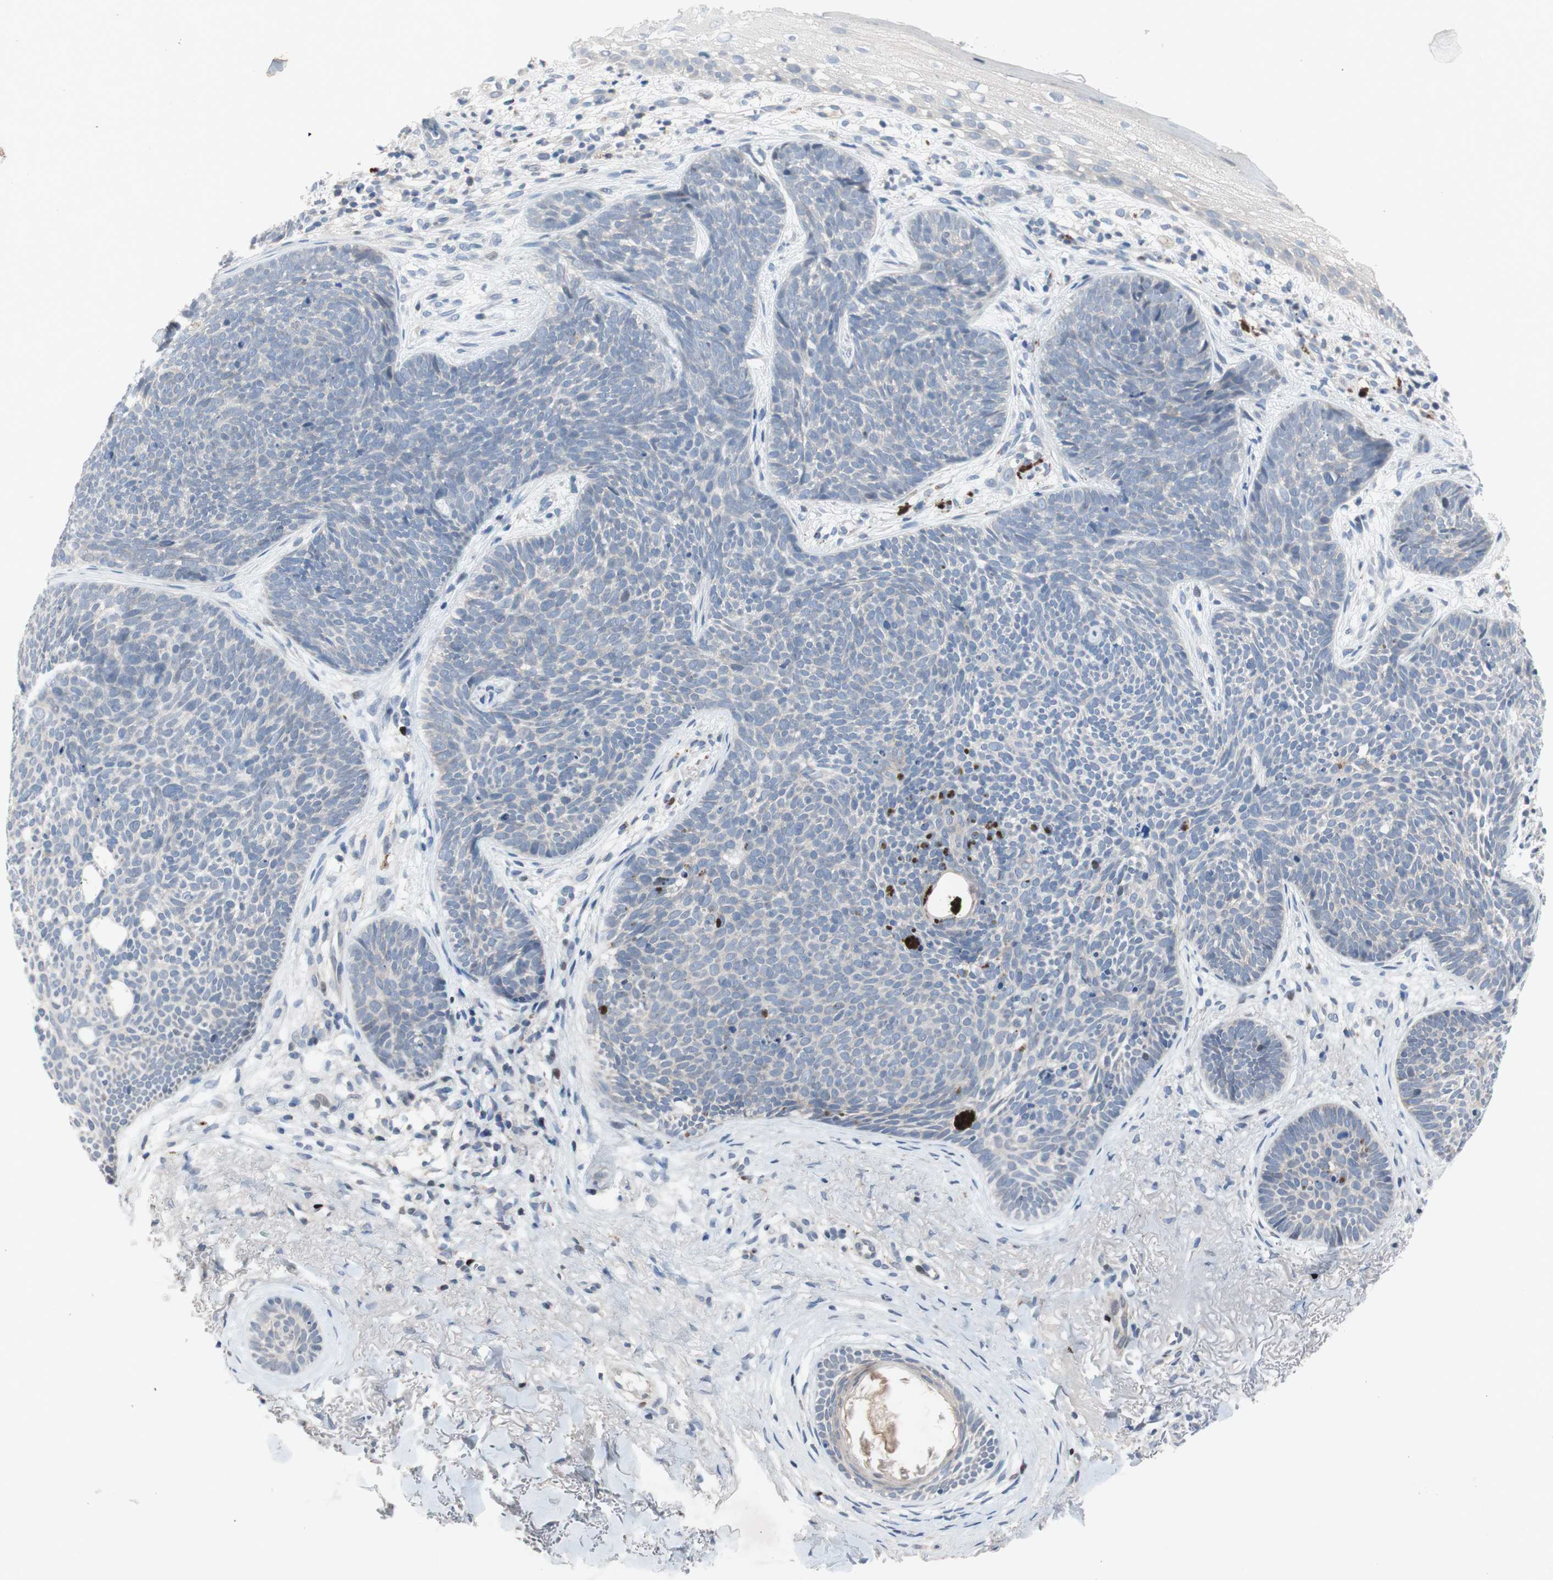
{"staining": {"intensity": "negative", "quantity": "none", "location": "none"}, "tissue": "skin cancer", "cell_type": "Tumor cells", "image_type": "cancer", "snomed": [{"axis": "morphology", "description": "Basal cell carcinoma"}, {"axis": "topography", "description": "Skin"}], "caption": "Immunohistochemical staining of skin basal cell carcinoma displays no significant expression in tumor cells.", "gene": "MUTYH", "patient": {"sex": "female", "age": 70}}